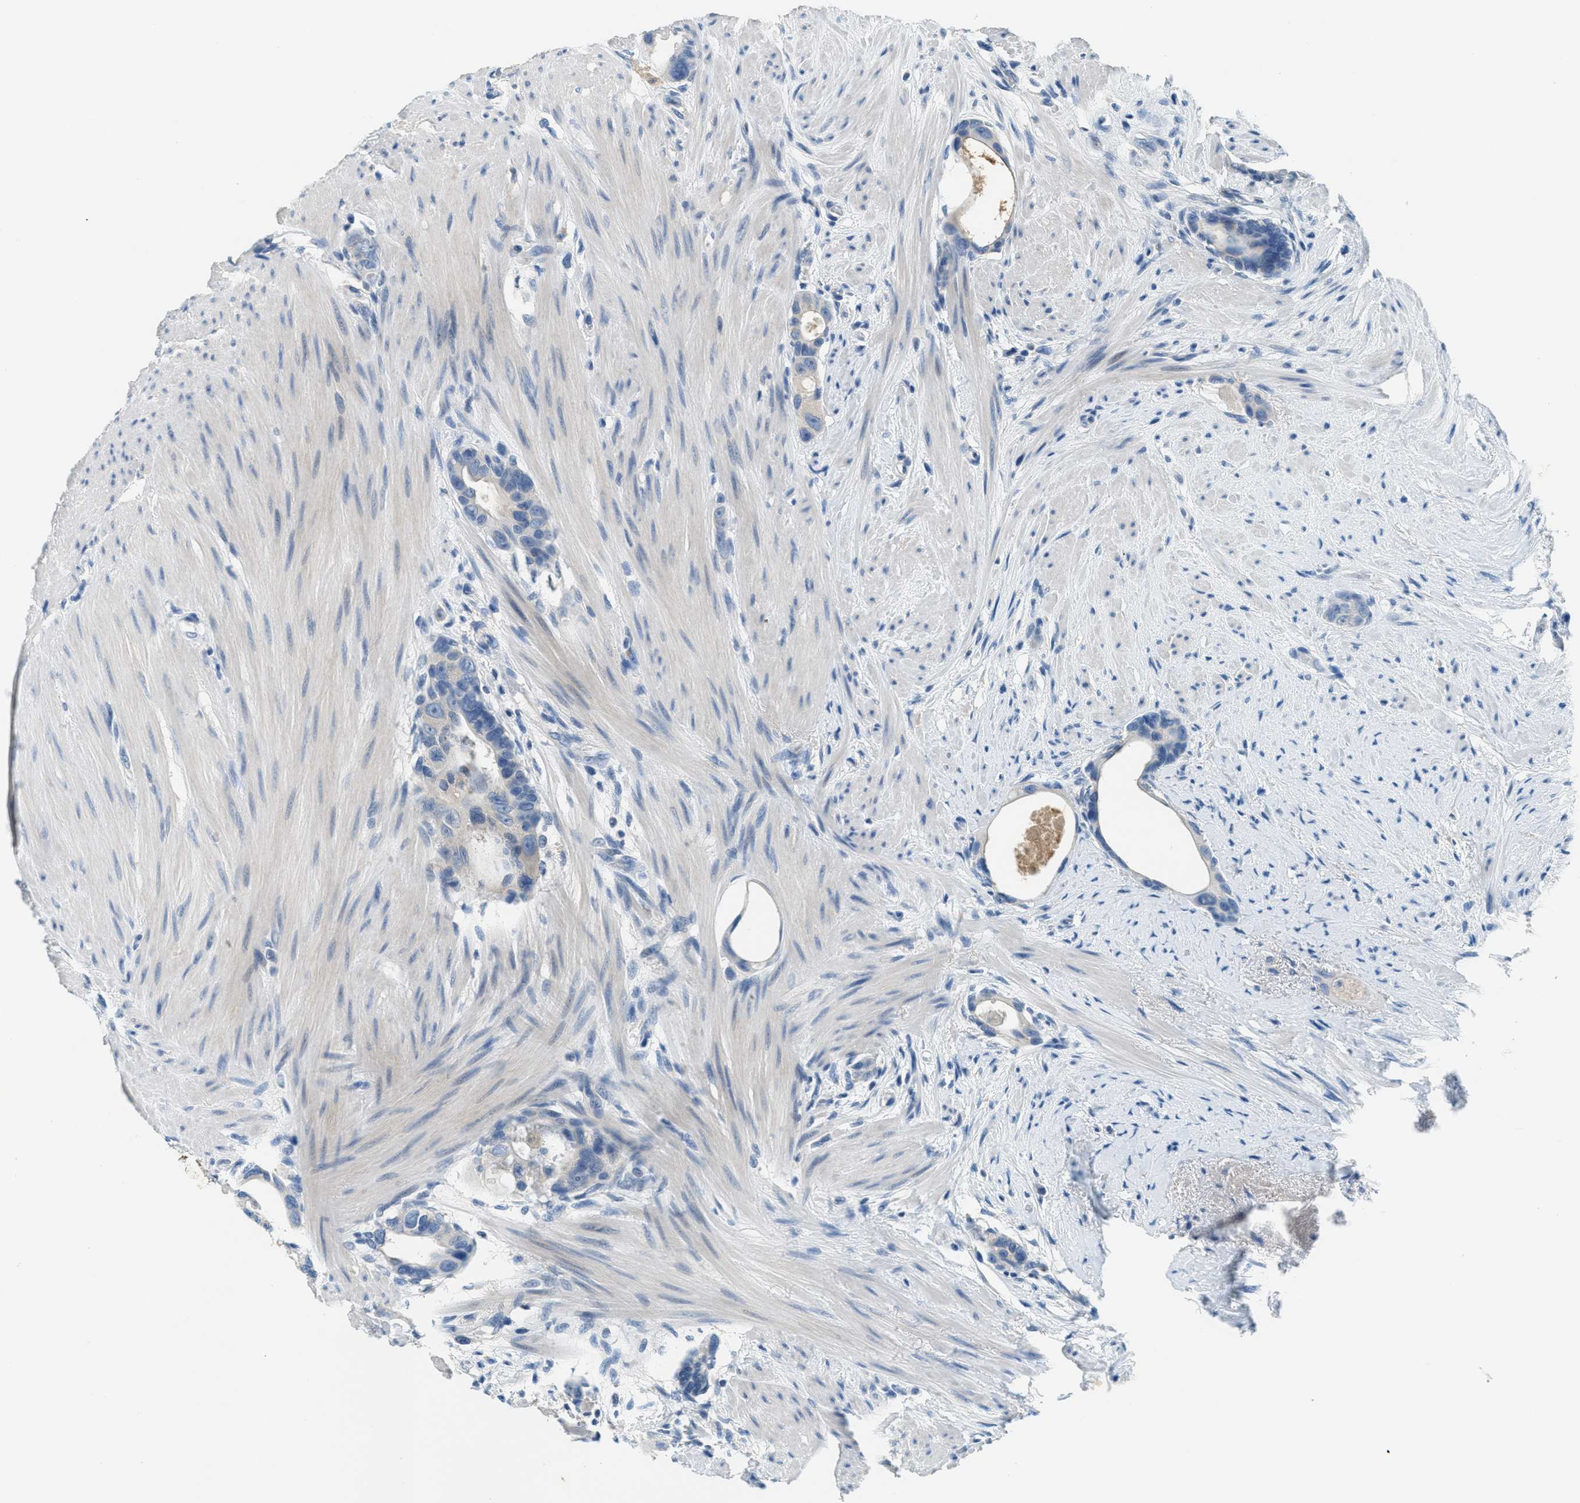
{"staining": {"intensity": "negative", "quantity": "none", "location": "none"}, "tissue": "colorectal cancer", "cell_type": "Tumor cells", "image_type": "cancer", "snomed": [{"axis": "morphology", "description": "Adenocarcinoma, NOS"}, {"axis": "topography", "description": "Rectum"}], "caption": "Immunohistochemical staining of human adenocarcinoma (colorectal) demonstrates no significant expression in tumor cells.", "gene": "A2M", "patient": {"sex": "male", "age": 51}}